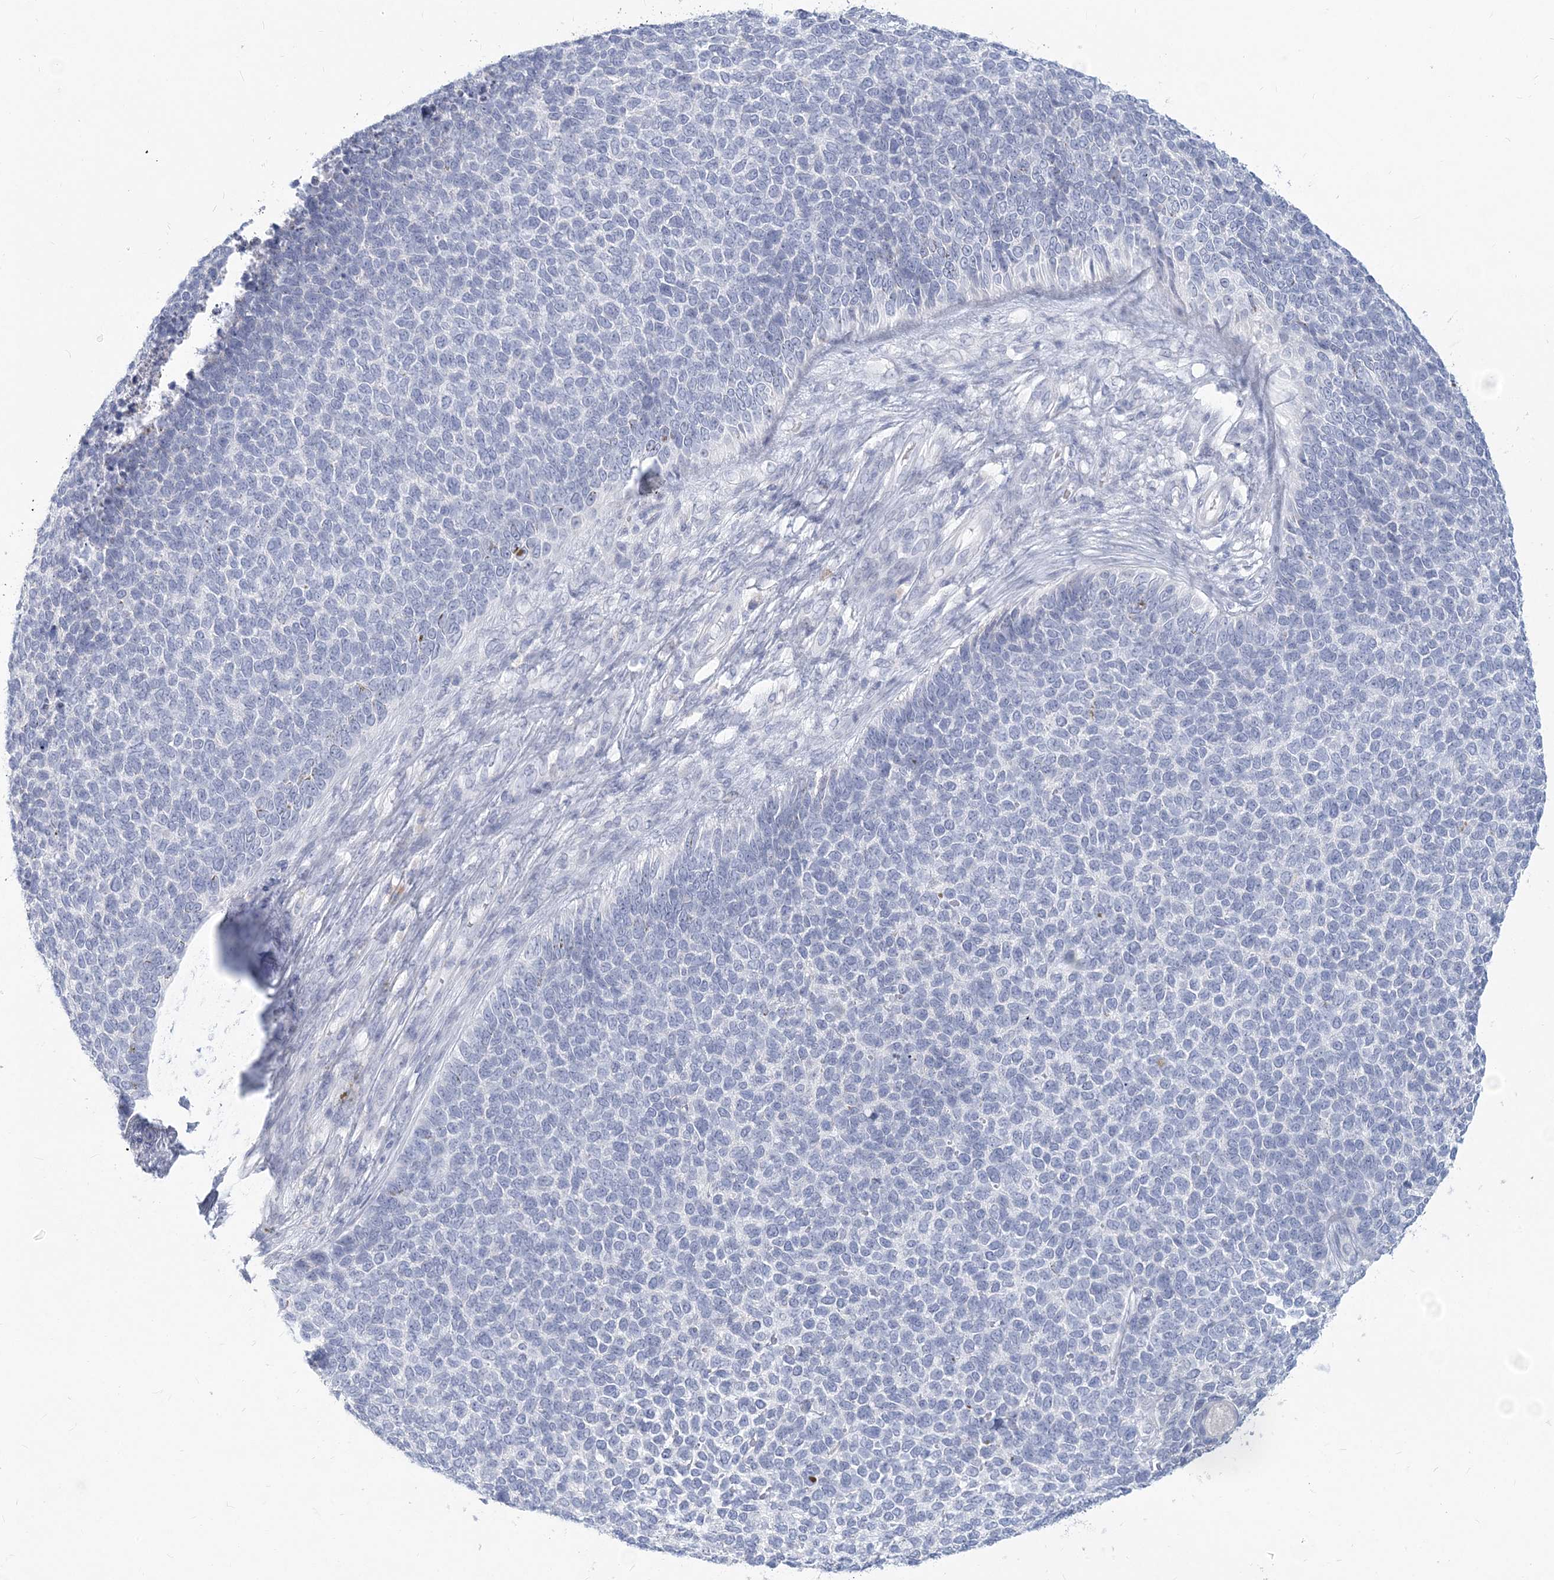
{"staining": {"intensity": "negative", "quantity": "none", "location": "none"}, "tissue": "skin cancer", "cell_type": "Tumor cells", "image_type": "cancer", "snomed": [{"axis": "morphology", "description": "Basal cell carcinoma"}, {"axis": "topography", "description": "Skin"}], "caption": "IHC image of human basal cell carcinoma (skin) stained for a protein (brown), which demonstrates no staining in tumor cells.", "gene": "CSN1S1", "patient": {"sex": "female", "age": 84}}